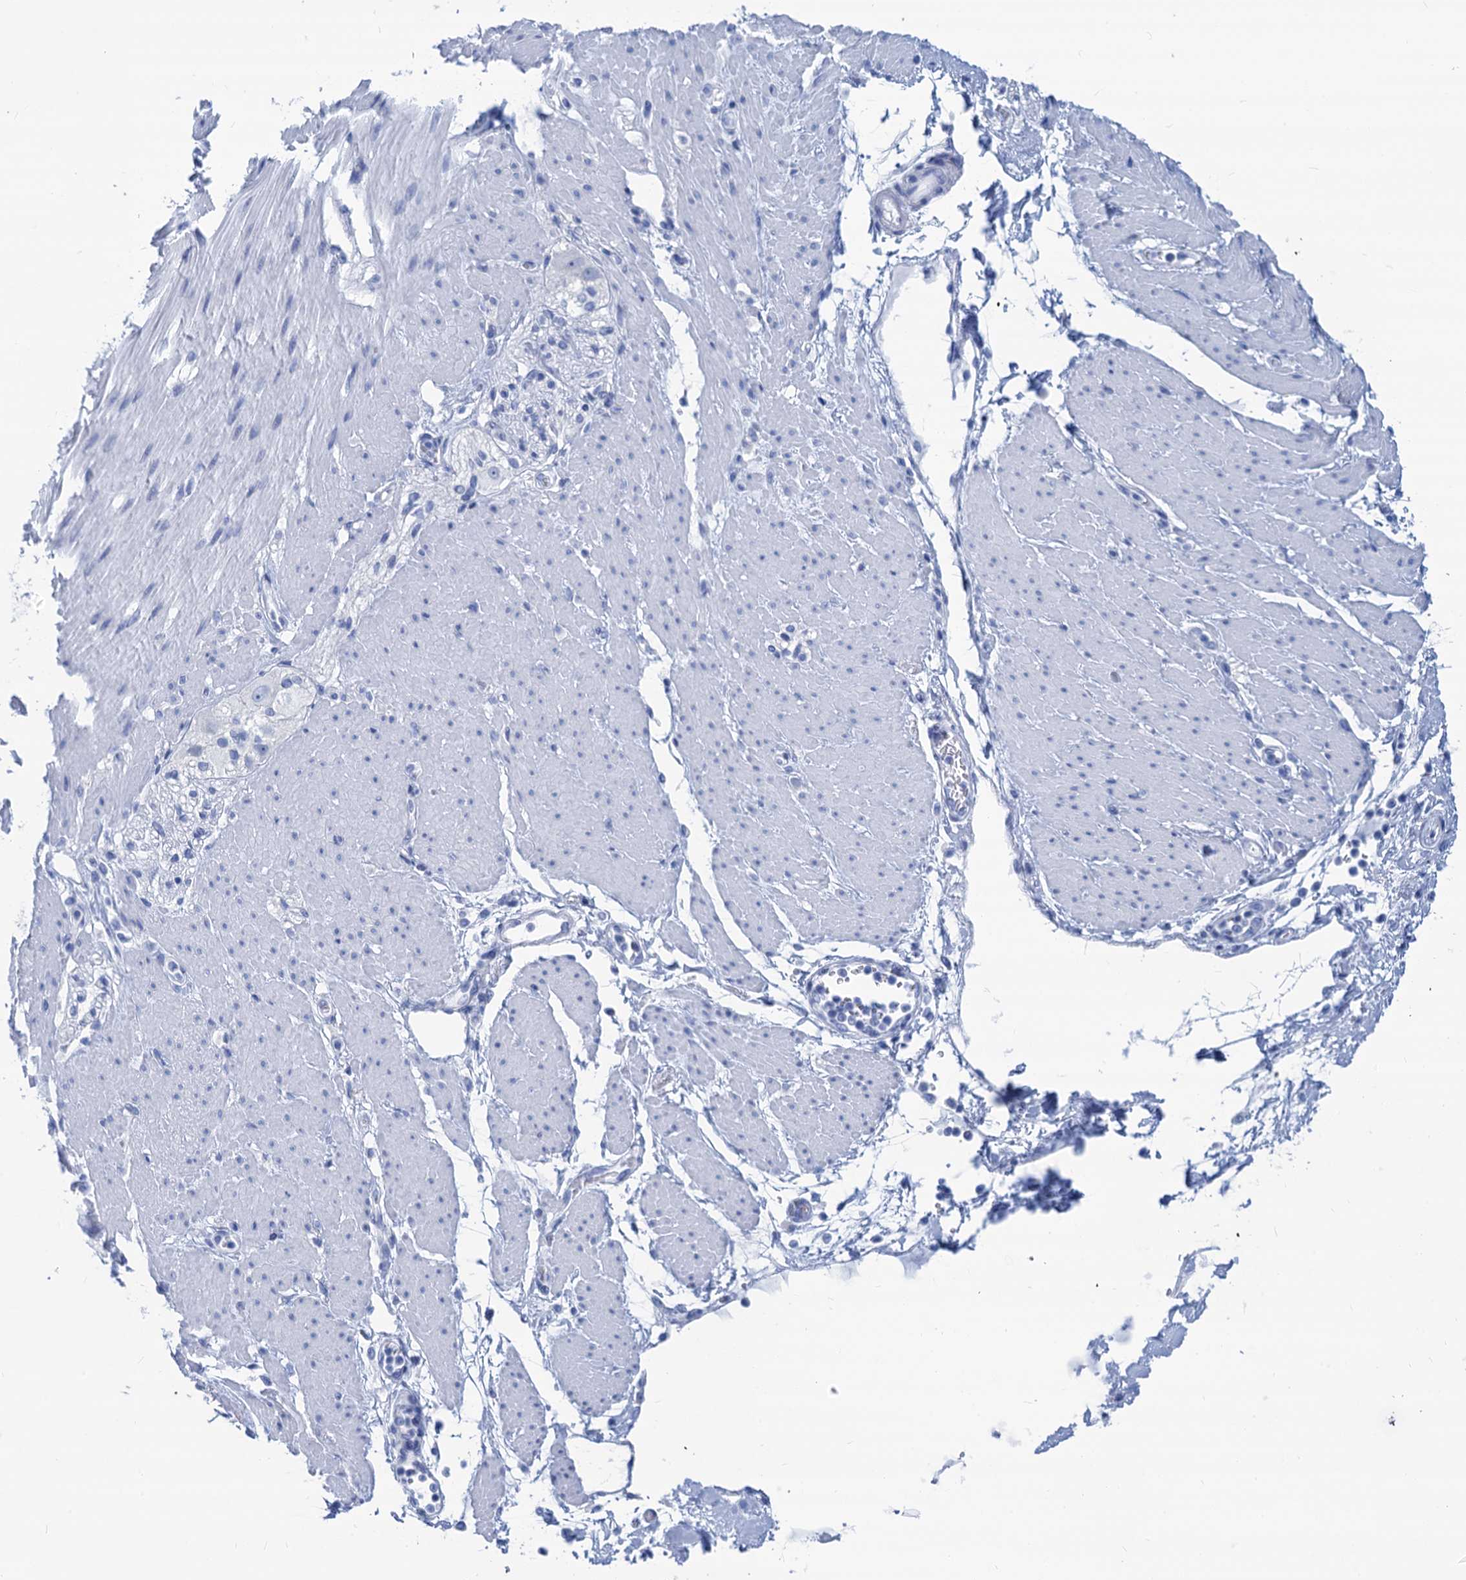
{"staining": {"intensity": "negative", "quantity": "none", "location": "none"}, "tissue": "adipose tissue", "cell_type": "Adipocytes", "image_type": "normal", "snomed": [{"axis": "morphology", "description": "Normal tissue, NOS"}, {"axis": "morphology", "description": "Adenocarcinoma, NOS"}, {"axis": "topography", "description": "Duodenum"}, {"axis": "topography", "description": "Peripheral nerve tissue"}], "caption": "DAB immunohistochemical staining of unremarkable human adipose tissue shows no significant expression in adipocytes.", "gene": "CABYR", "patient": {"sex": "female", "age": 60}}